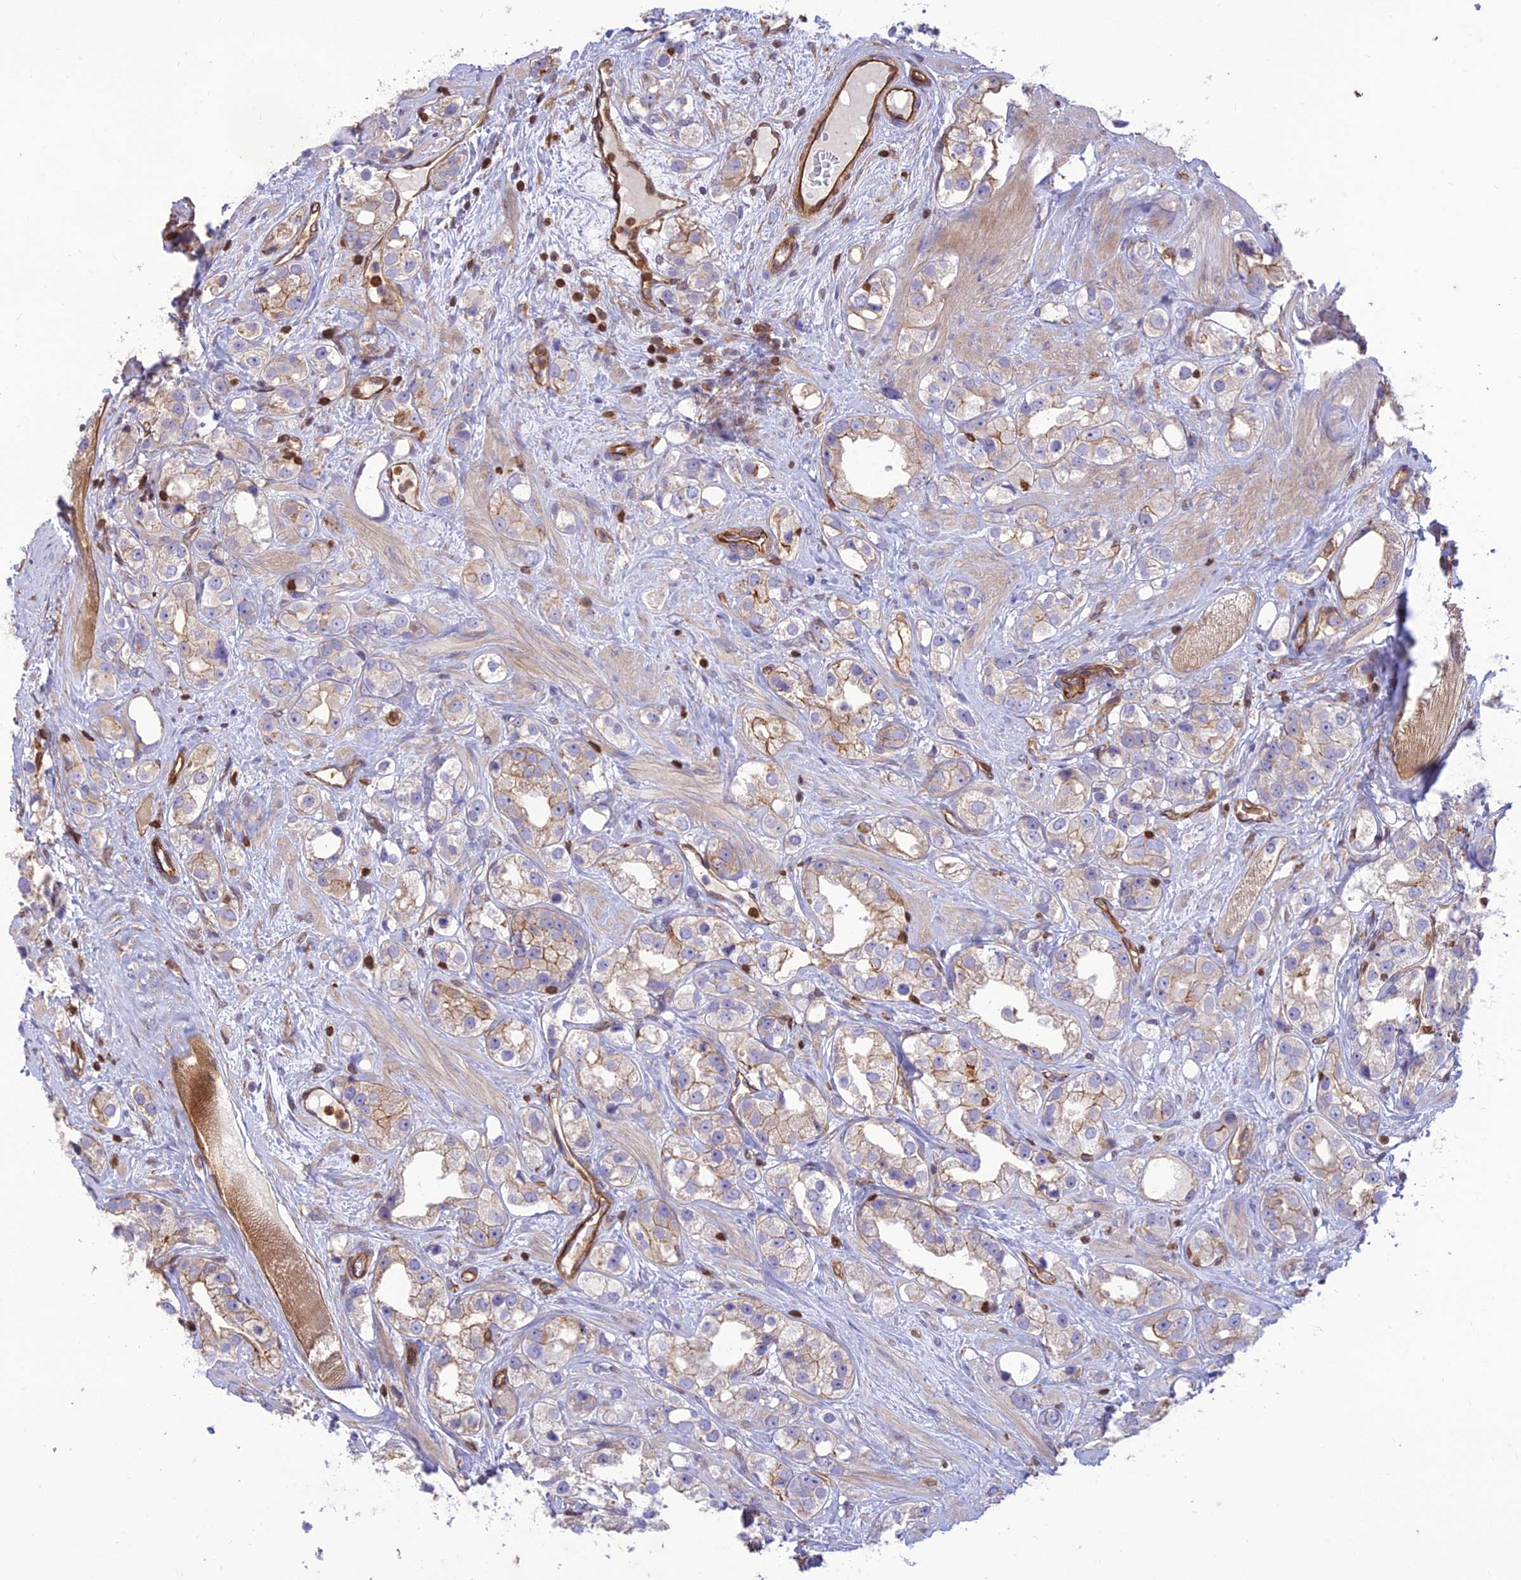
{"staining": {"intensity": "moderate", "quantity": "<25%", "location": "cytoplasmic/membranous"}, "tissue": "prostate cancer", "cell_type": "Tumor cells", "image_type": "cancer", "snomed": [{"axis": "morphology", "description": "Adenocarcinoma, NOS"}, {"axis": "topography", "description": "Prostate"}], "caption": "Brown immunohistochemical staining in human prostate cancer (adenocarcinoma) displays moderate cytoplasmic/membranous positivity in about <25% of tumor cells.", "gene": "HPSE2", "patient": {"sex": "male", "age": 79}}